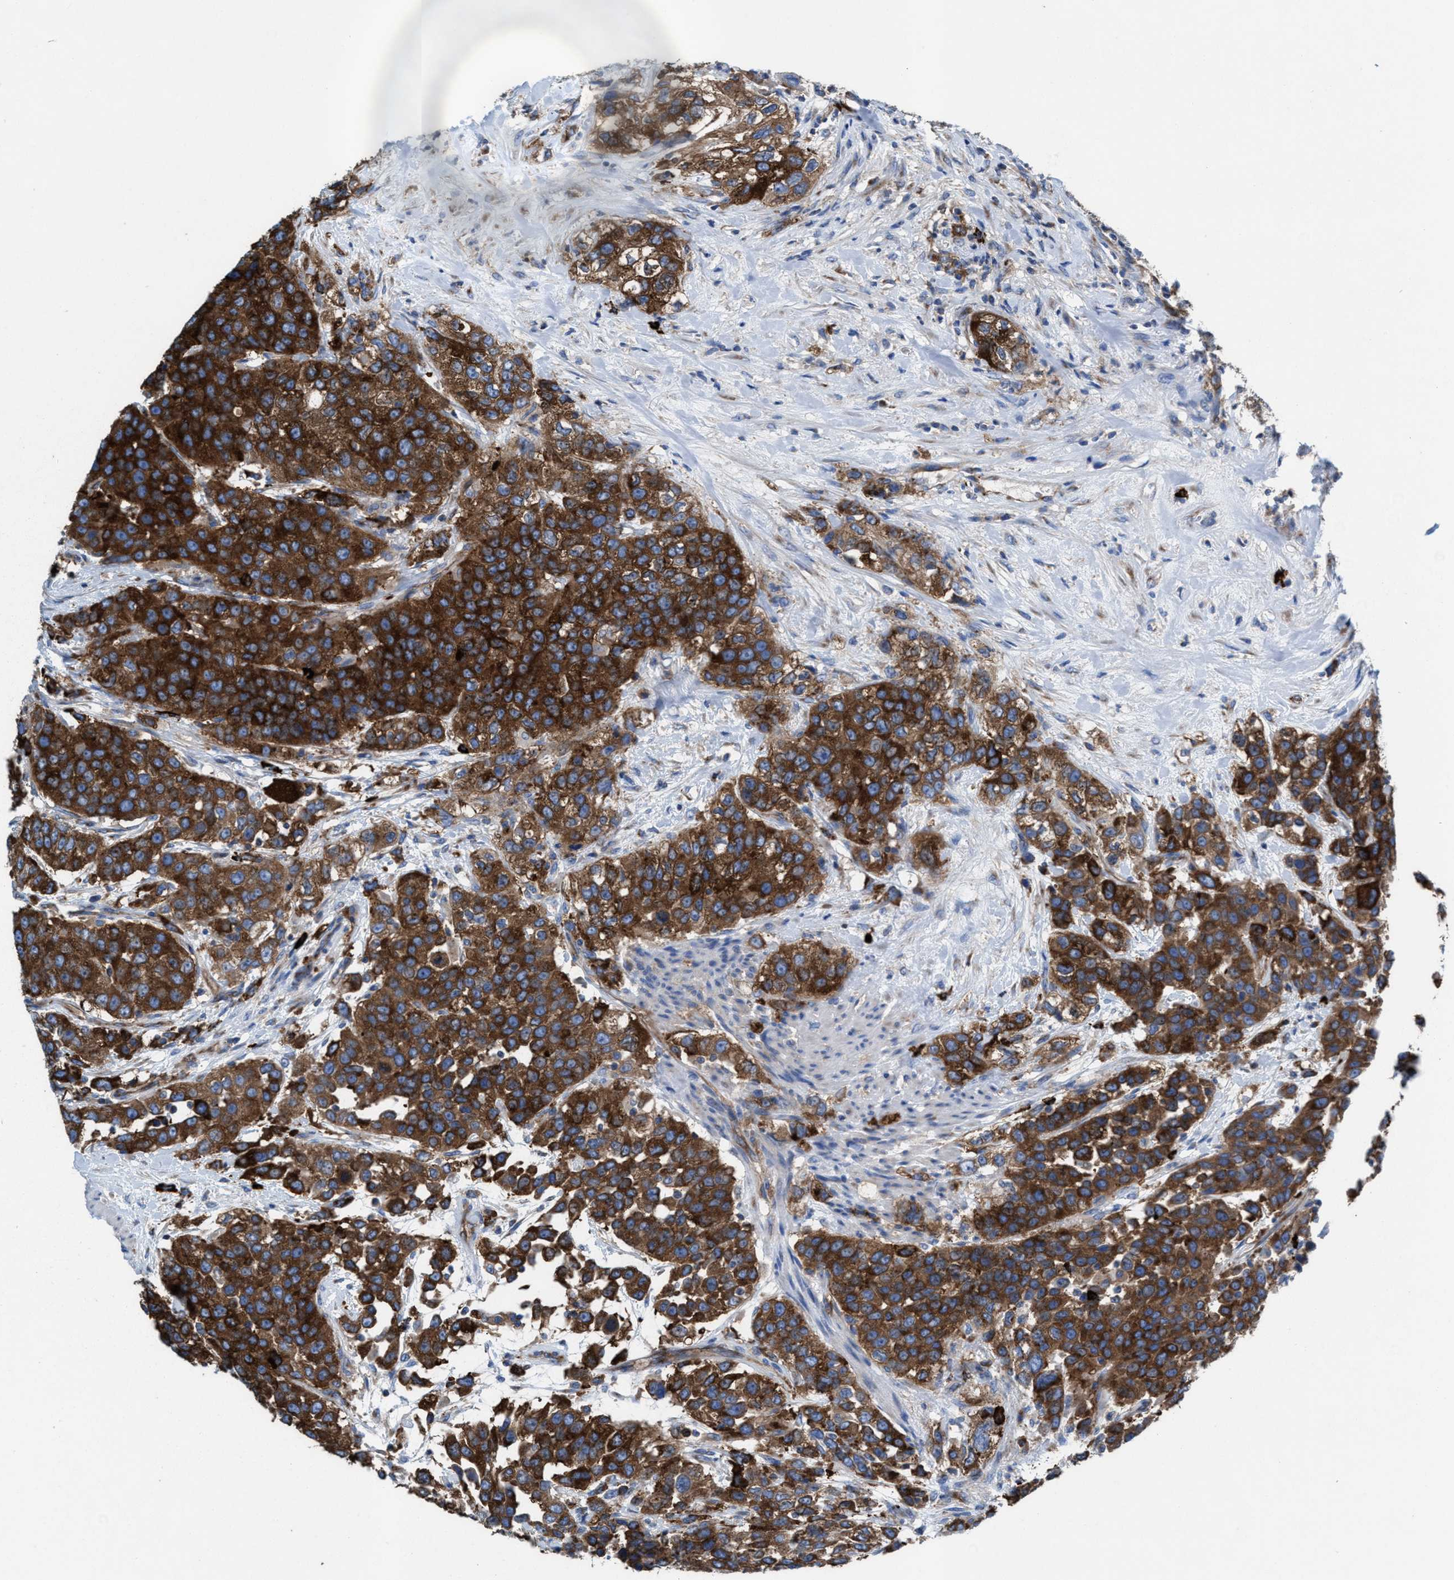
{"staining": {"intensity": "strong", "quantity": ">75%", "location": "cytoplasmic/membranous"}, "tissue": "urothelial cancer", "cell_type": "Tumor cells", "image_type": "cancer", "snomed": [{"axis": "morphology", "description": "Urothelial carcinoma, High grade"}, {"axis": "topography", "description": "Urinary bladder"}], "caption": "Urothelial cancer tissue displays strong cytoplasmic/membranous staining in approximately >75% of tumor cells, visualized by immunohistochemistry.", "gene": "NYAP1", "patient": {"sex": "female", "age": 80}}